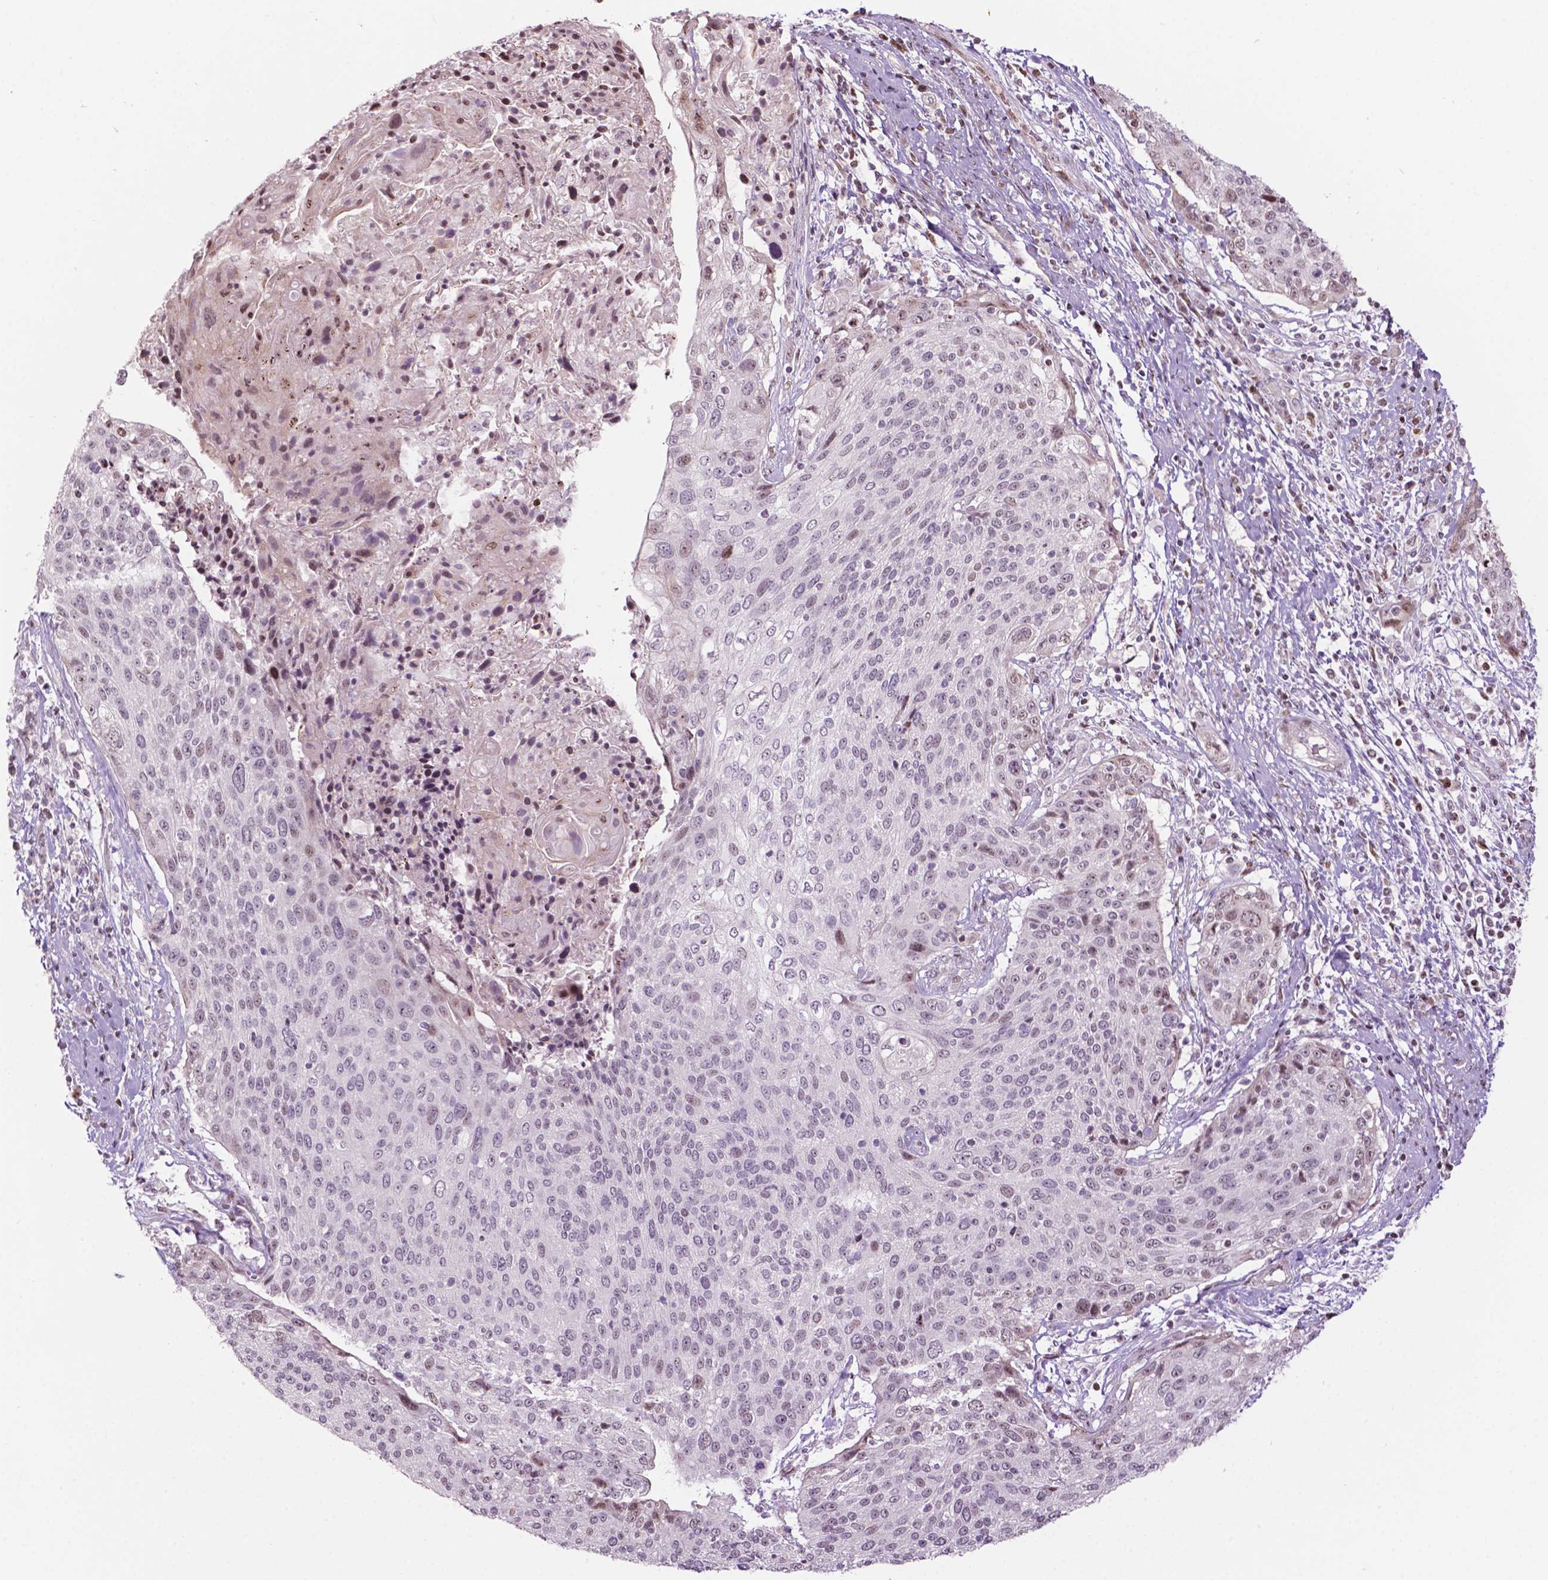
{"staining": {"intensity": "negative", "quantity": "none", "location": "none"}, "tissue": "cervical cancer", "cell_type": "Tumor cells", "image_type": "cancer", "snomed": [{"axis": "morphology", "description": "Squamous cell carcinoma, NOS"}, {"axis": "topography", "description": "Cervix"}], "caption": "Immunohistochemical staining of human cervical cancer displays no significant expression in tumor cells.", "gene": "PTPN18", "patient": {"sex": "female", "age": 31}}